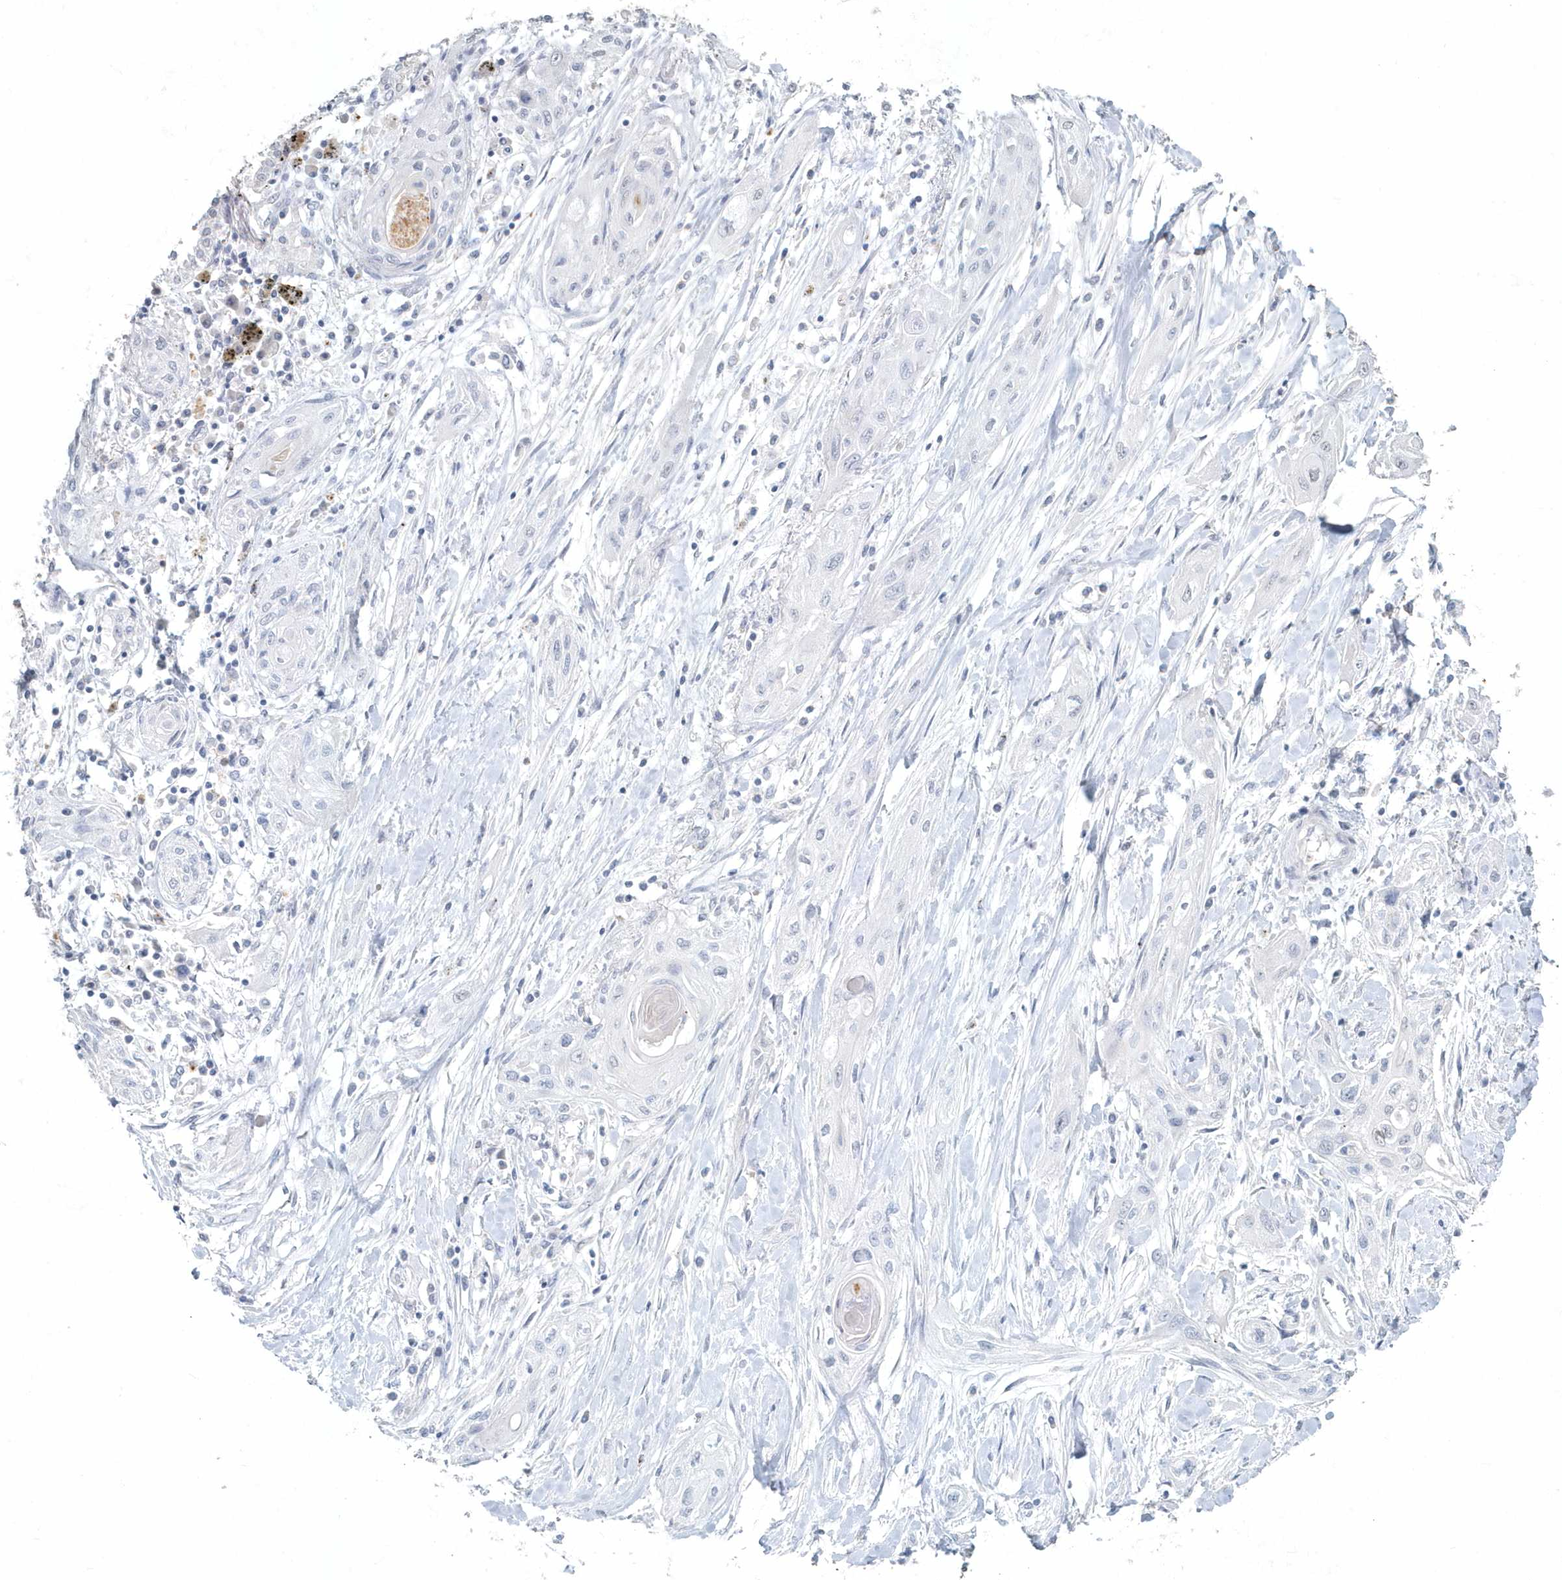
{"staining": {"intensity": "negative", "quantity": "none", "location": "none"}, "tissue": "lung cancer", "cell_type": "Tumor cells", "image_type": "cancer", "snomed": [{"axis": "morphology", "description": "Squamous cell carcinoma, NOS"}, {"axis": "topography", "description": "Lung"}], "caption": "A photomicrograph of lung squamous cell carcinoma stained for a protein demonstrates no brown staining in tumor cells. The staining was performed using DAB to visualize the protein expression in brown, while the nuclei were stained in blue with hematoxylin (Magnification: 20x).", "gene": "MYOT", "patient": {"sex": "female", "age": 47}}